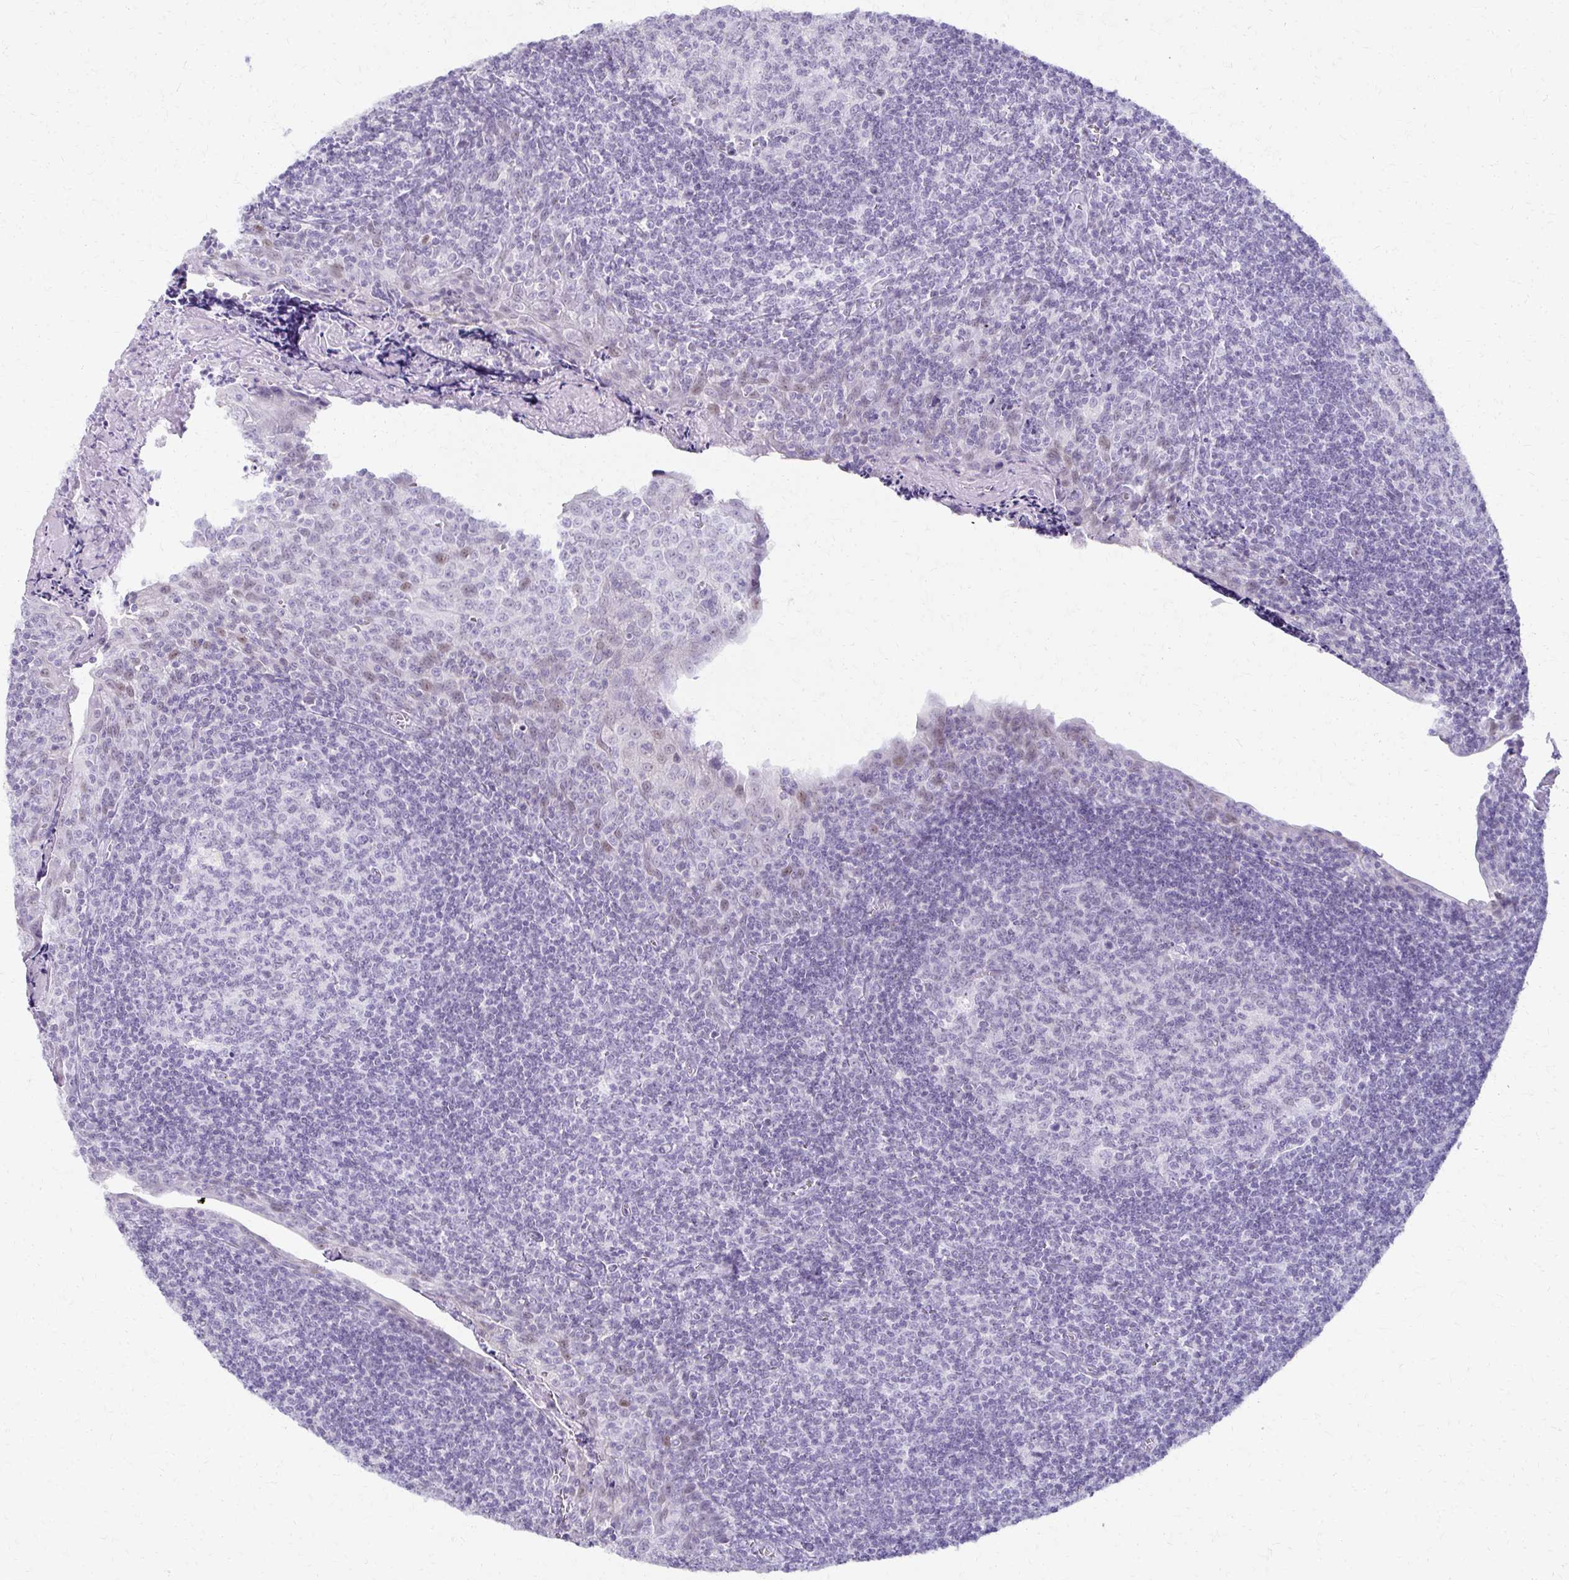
{"staining": {"intensity": "negative", "quantity": "none", "location": "none"}, "tissue": "tonsil", "cell_type": "Germinal center cells", "image_type": "normal", "snomed": [{"axis": "morphology", "description": "Normal tissue, NOS"}, {"axis": "morphology", "description": "Inflammation, NOS"}, {"axis": "topography", "description": "Tonsil"}], "caption": "High magnification brightfield microscopy of benign tonsil stained with DAB (3,3'-diaminobenzidine) (brown) and counterstained with hematoxylin (blue): germinal center cells show no significant expression.", "gene": "MORC4", "patient": {"sex": "female", "age": 31}}